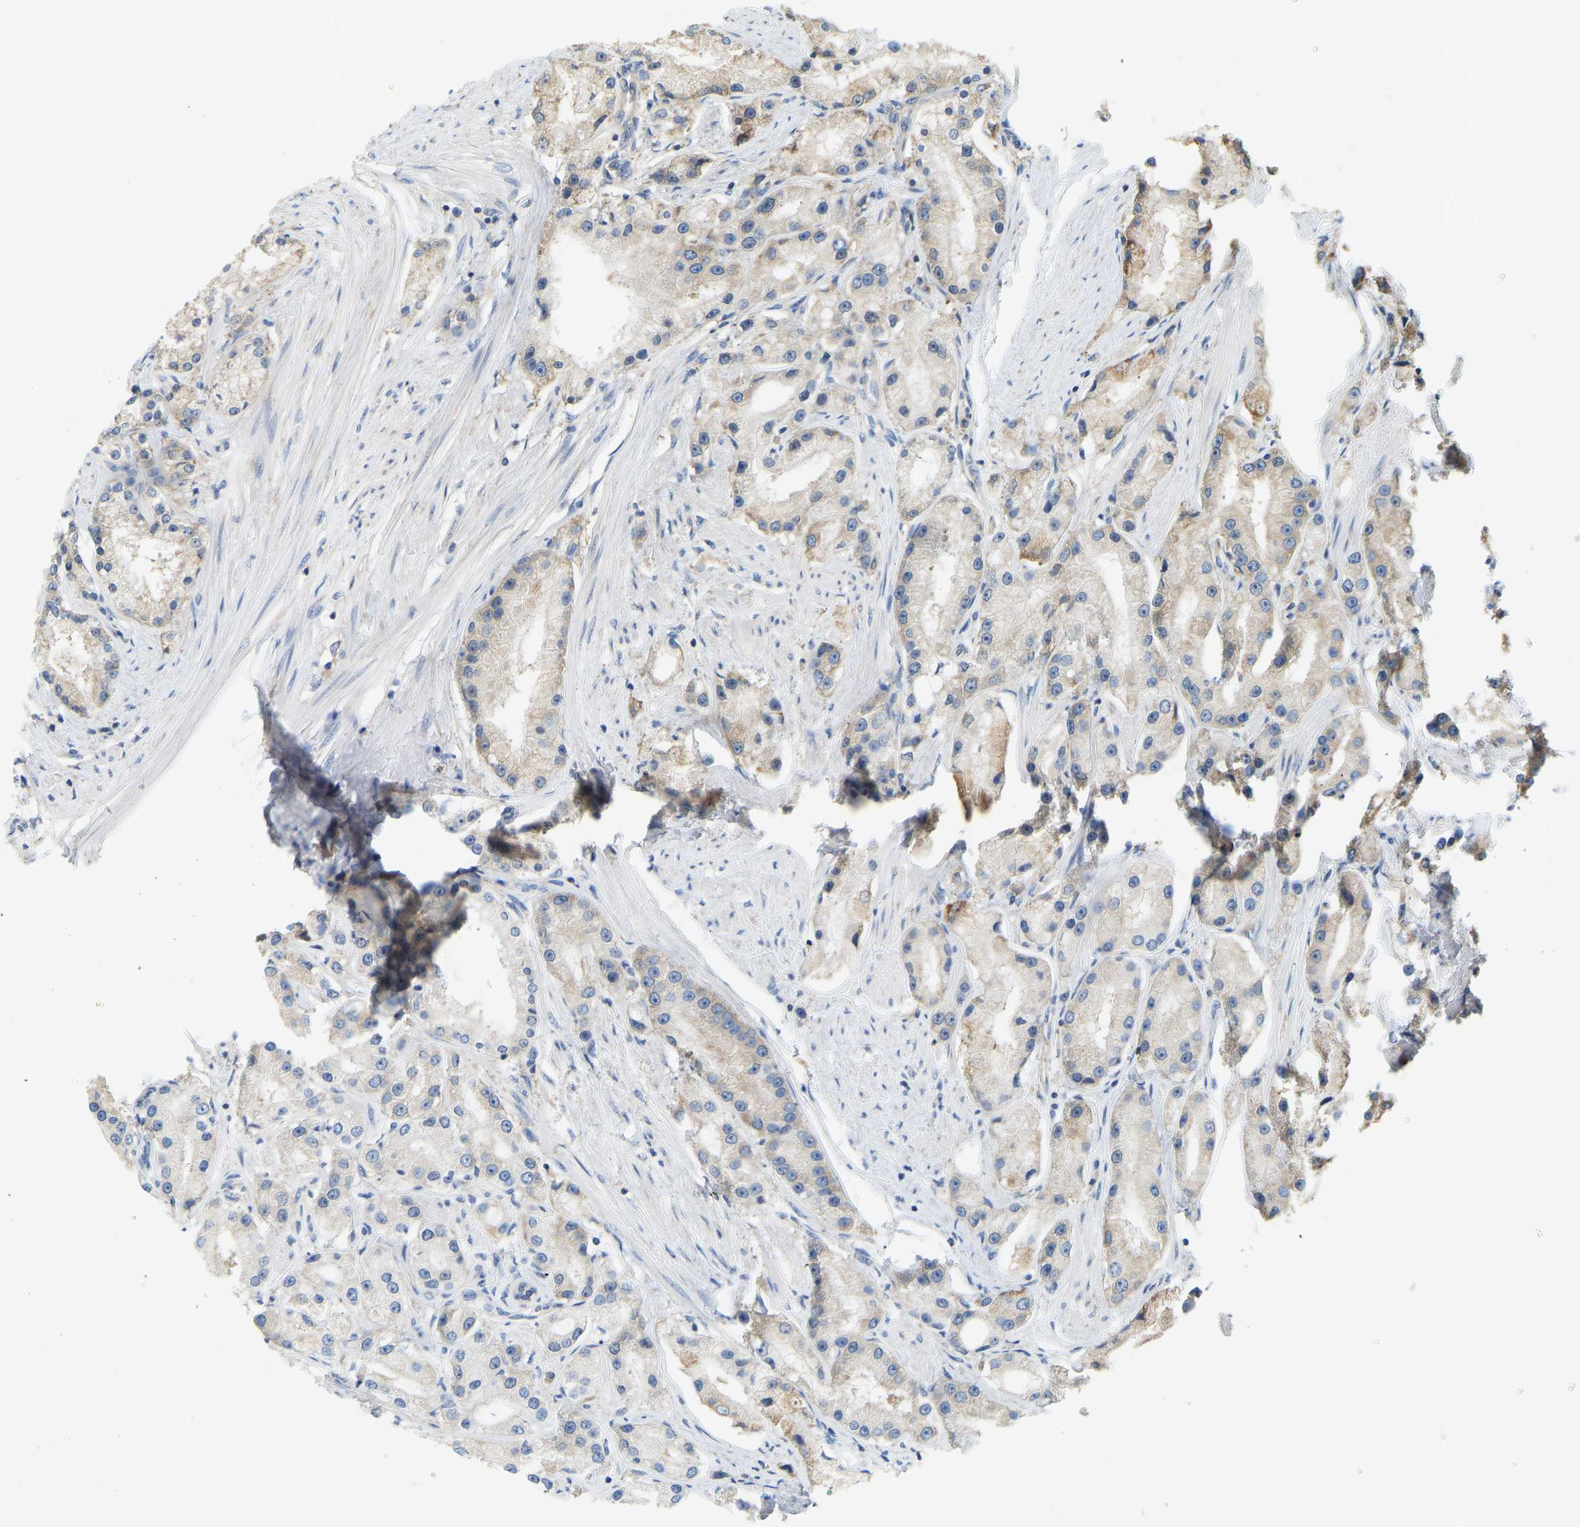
{"staining": {"intensity": "weak", "quantity": "<25%", "location": "cytoplasmic/membranous"}, "tissue": "prostate cancer", "cell_type": "Tumor cells", "image_type": "cancer", "snomed": [{"axis": "morphology", "description": "Adenocarcinoma, Low grade"}, {"axis": "topography", "description": "Prostate"}], "caption": "Prostate cancer (adenocarcinoma (low-grade)) was stained to show a protein in brown. There is no significant positivity in tumor cells. (DAB immunohistochemistry (IHC), high magnification).", "gene": "RPS6KB2", "patient": {"sex": "male", "age": 63}}